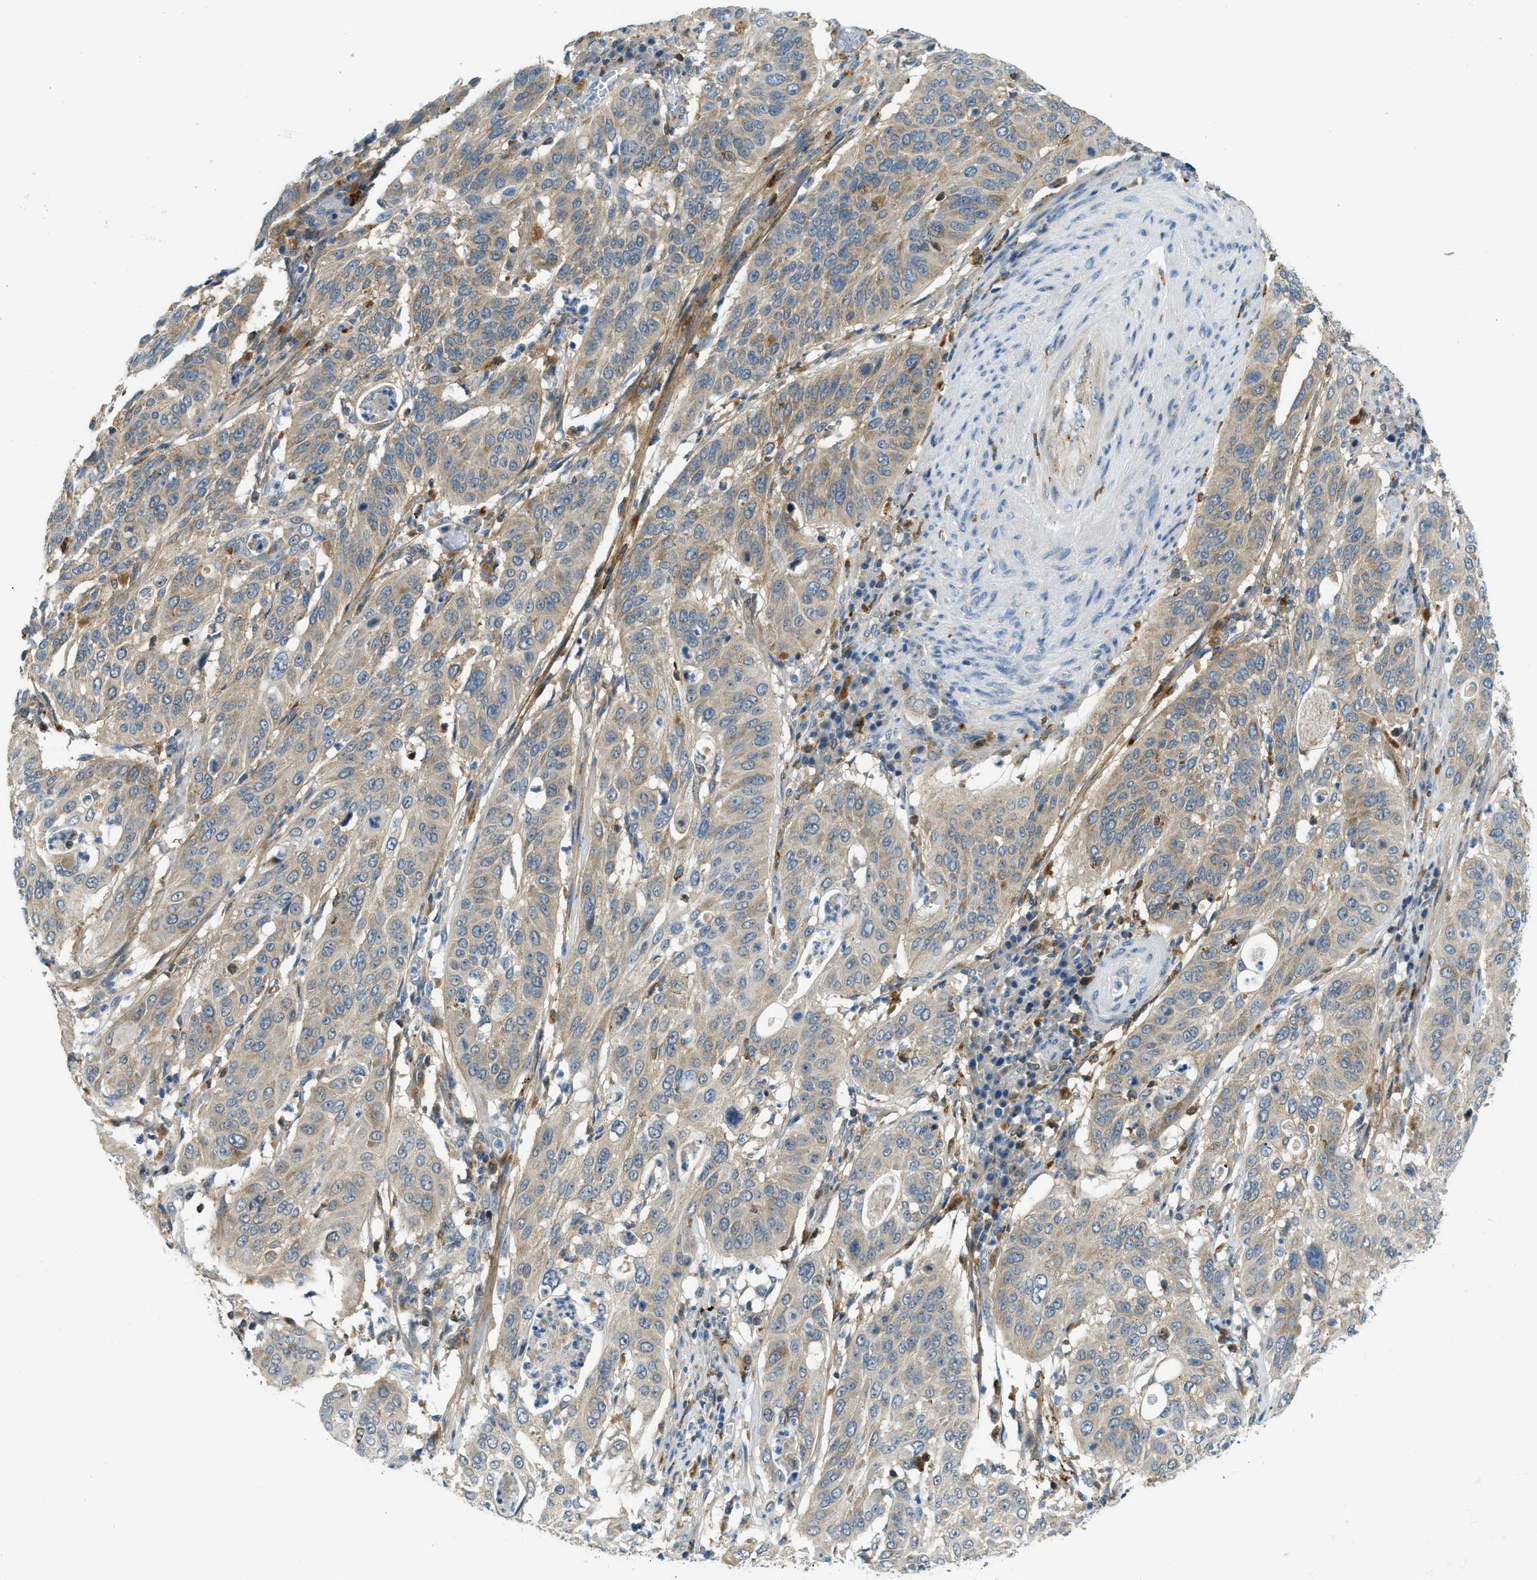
{"staining": {"intensity": "weak", "quantity": ">75%", "location": "cytoplasmic/membranous"}, "tissue": "cervical cancer", "cell_type": "Tumor cells", "image_type": "cancer", "snomed": [{"axis": "morphology", "description": "Normal tissue, NOS"}, {"axis": "morphology", "description": "Squamous cell carcinoma, NOS"}, {"axis": "topography", "description": "Cervix"}], "caption": "Protein expression by immunohistochemistry (IHC) exhibits weak cytoplasmic/membranous positivity in about >75% of tumor cells in cervical squamous cell carcinoma.", "gene": "PLBD2", "patient": {"sex": "female", "age": 39}}